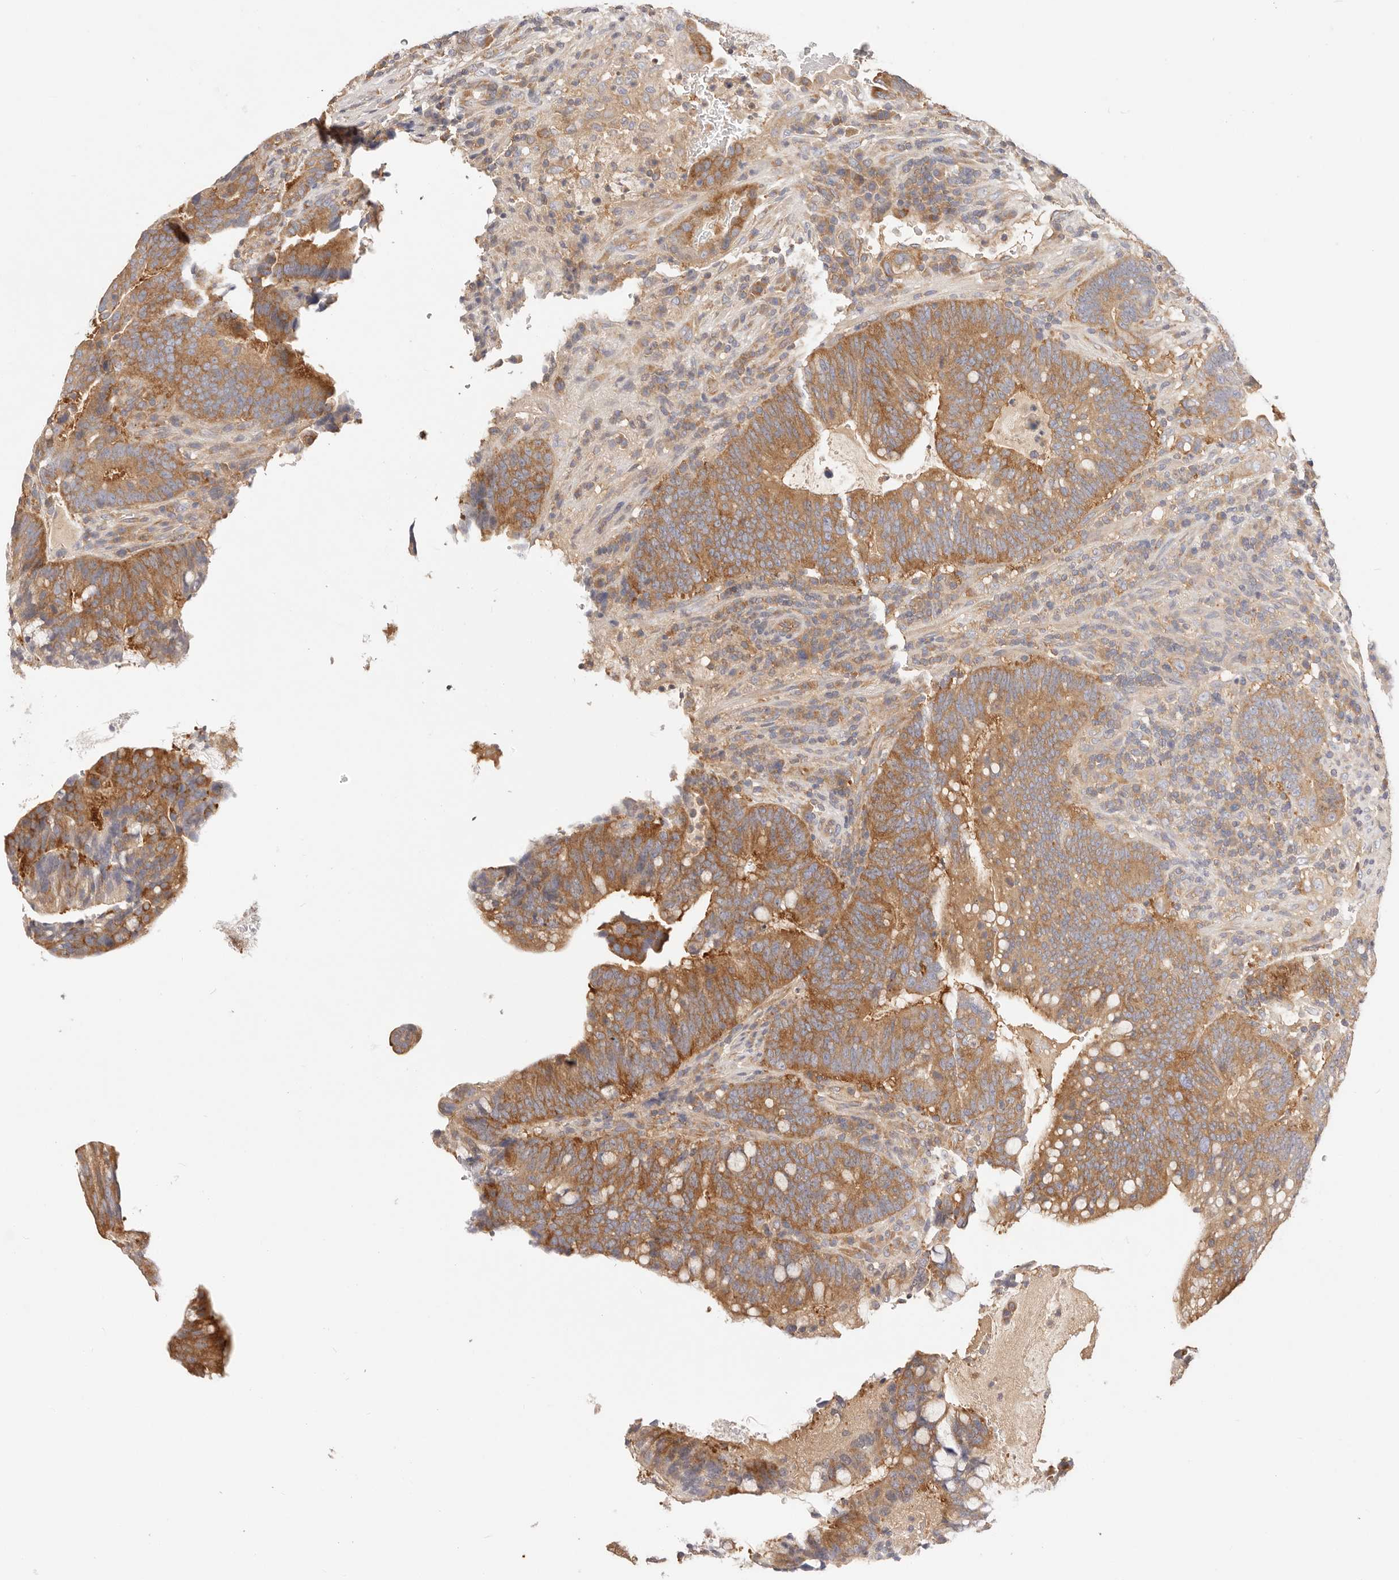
{"staining": {"intensity": "strong", "quantity": ">75%", "location": "cytoplasmic/membranous"}, "tissue": "colorectal cancer", "cell_type": "Tumor cells", "image_type": "cancer", "snomed": [{"axis": "morphology", "description": "Adenocarcinoma, NOS"}, {"axis": "topography", "description": "Colon"}], "caption": "Human colorectal cancer (adenocarcinoma) stained with a protein marker displays strong staining in tumor cells.", "gene": "KCMF1", "patient": {"sex": "female", "age": 66}}